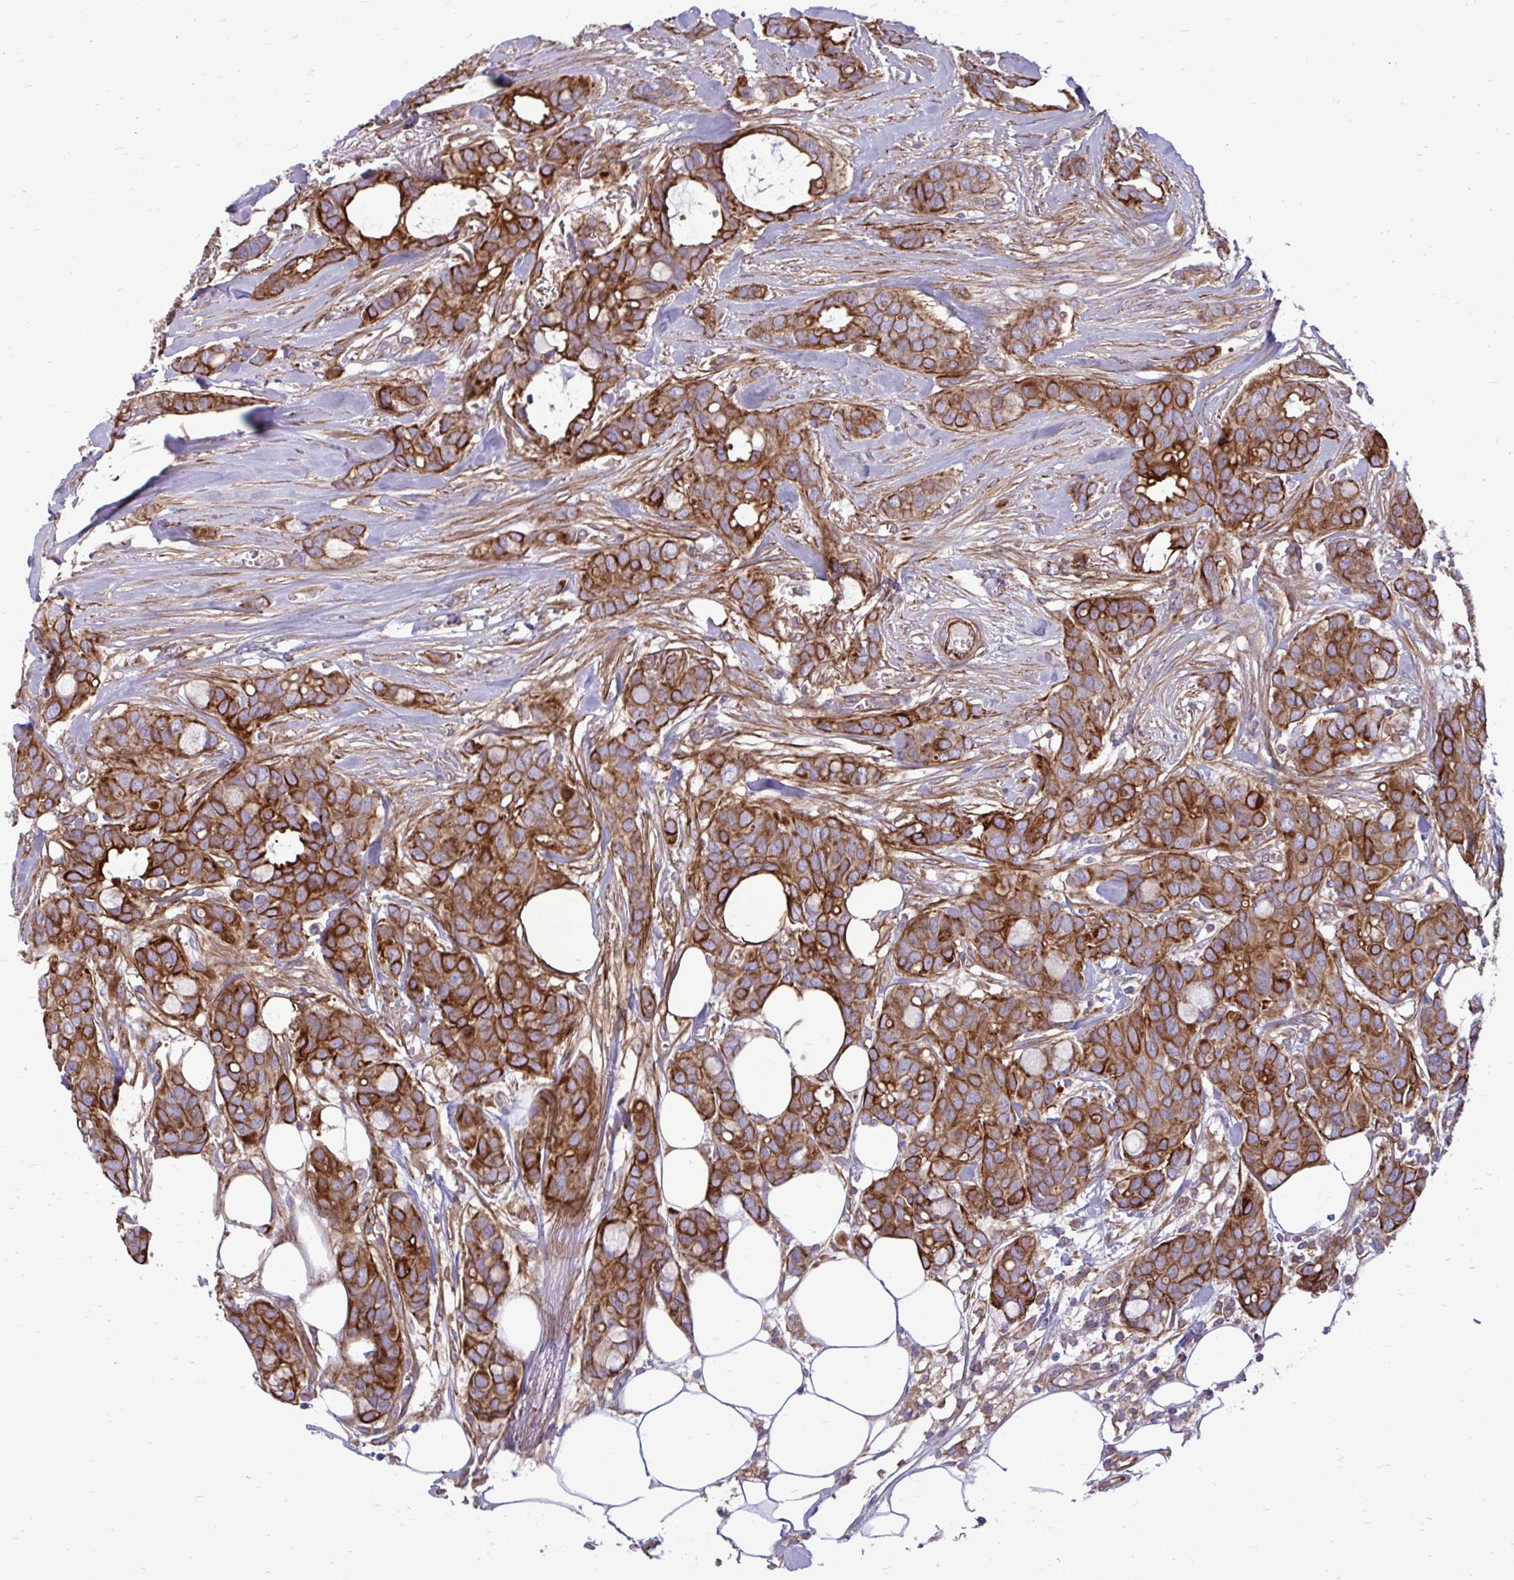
{"staining": {"intensity": "strong", "quantity": ">75%", "location": "cytoplasmic/membranous"}, "tissue": "breast cancer", "cell_type": "Tumor cells", "image_type": "cancer", "snomed": [{"axis": "morphology", "description": "Duct carcinoma"}, {"axis": "topography", "description": "Breast"}], "caption": "Immunohistochemical staining of breast cancer (invasive ductal carcinoma) reveals strong cytoplasmic/membranous protein staining in approximately >75% of tumor cells.", "gene": "FAP", "patient": {"sex": "female", "age": 84}}